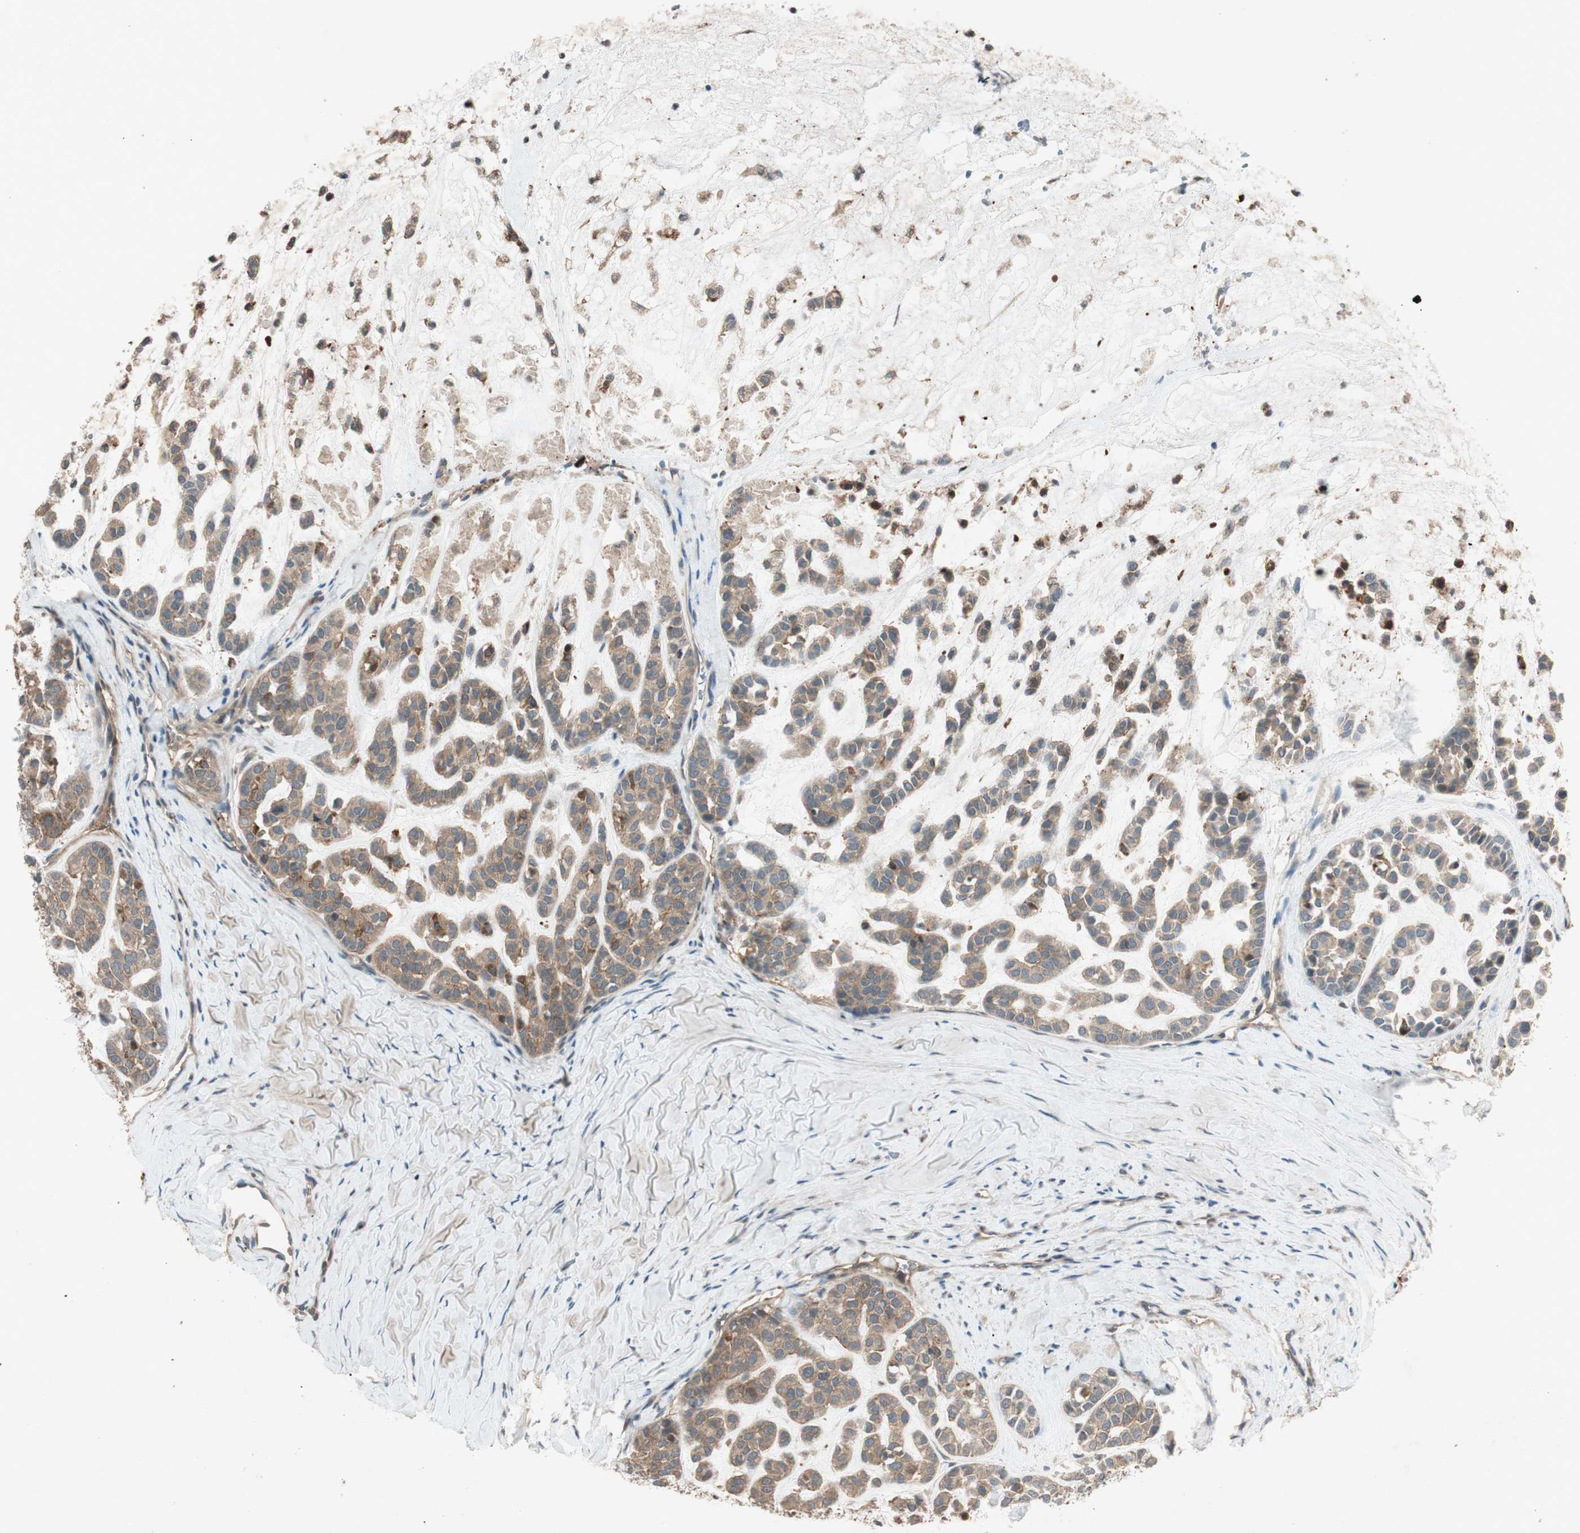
{"staining": {"intensity": "weak", "quantity": ">75%", "location": "cytoplasmic/membranous"}, "tissue": "head and neck cancer", "cell_type": "Tumor cells", "image_type": "cancer", "snomed": [{"axis": "morphology", "description": "Adenocarcinoma, NOS"}, {"axis": "morphology", "description": "Adenoma, NOS"}, {"axis": "topography", "description": "Head-Neck"}], "caption": "An IHC micrograph of neoplastic tissue is shown. Protein staining in brown labels weak cytoplasmic/membranous positivity in head and neck adenoma within tumor cells. (Brightfield microscopy of DAB IHC at high magnification).", "gene": "EPHA8", "patient": {"sex": "female", "age": 55}}